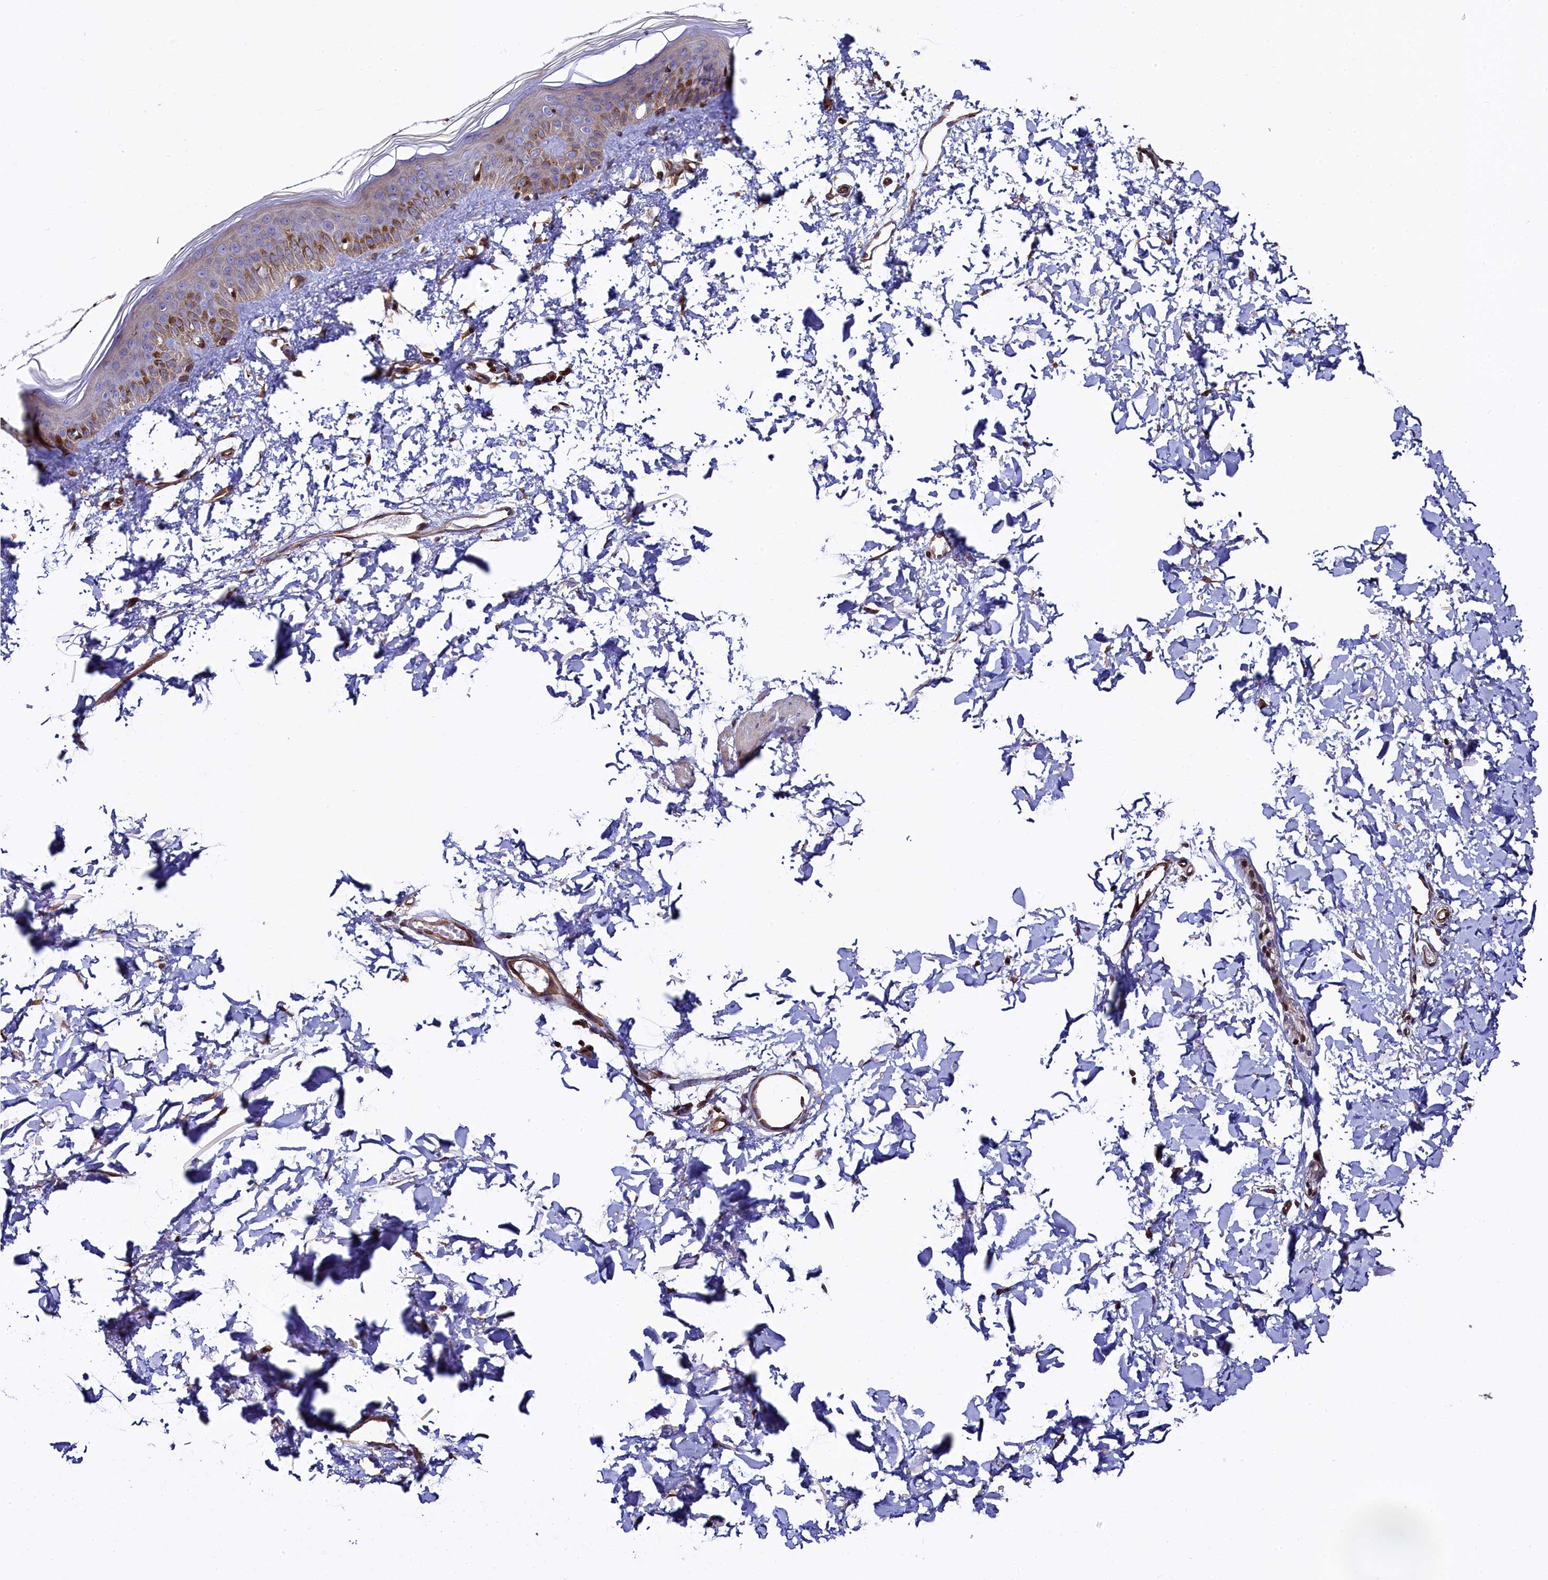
{"staining": {"intensity": "moderate", "quantity": ">75%", "location": "cytoplasmic/membranous,nuclear"}, "tissue": "skin", "cell_type": "Fibroblasts", "image_type": "normal", "snomed": [{"axis": "morphology", "description": "Normal tissue, NOS"}, {"axis": "topography", "description": "Skin"}], "caption": "Protein expression analysis of benign skin exhibits moderate cytoplasmic/membranous,nuclear staining in approximately >75% of fibroblasts.", "gene": "TGDS", "patient": {"sex": "female", "age": 58}}